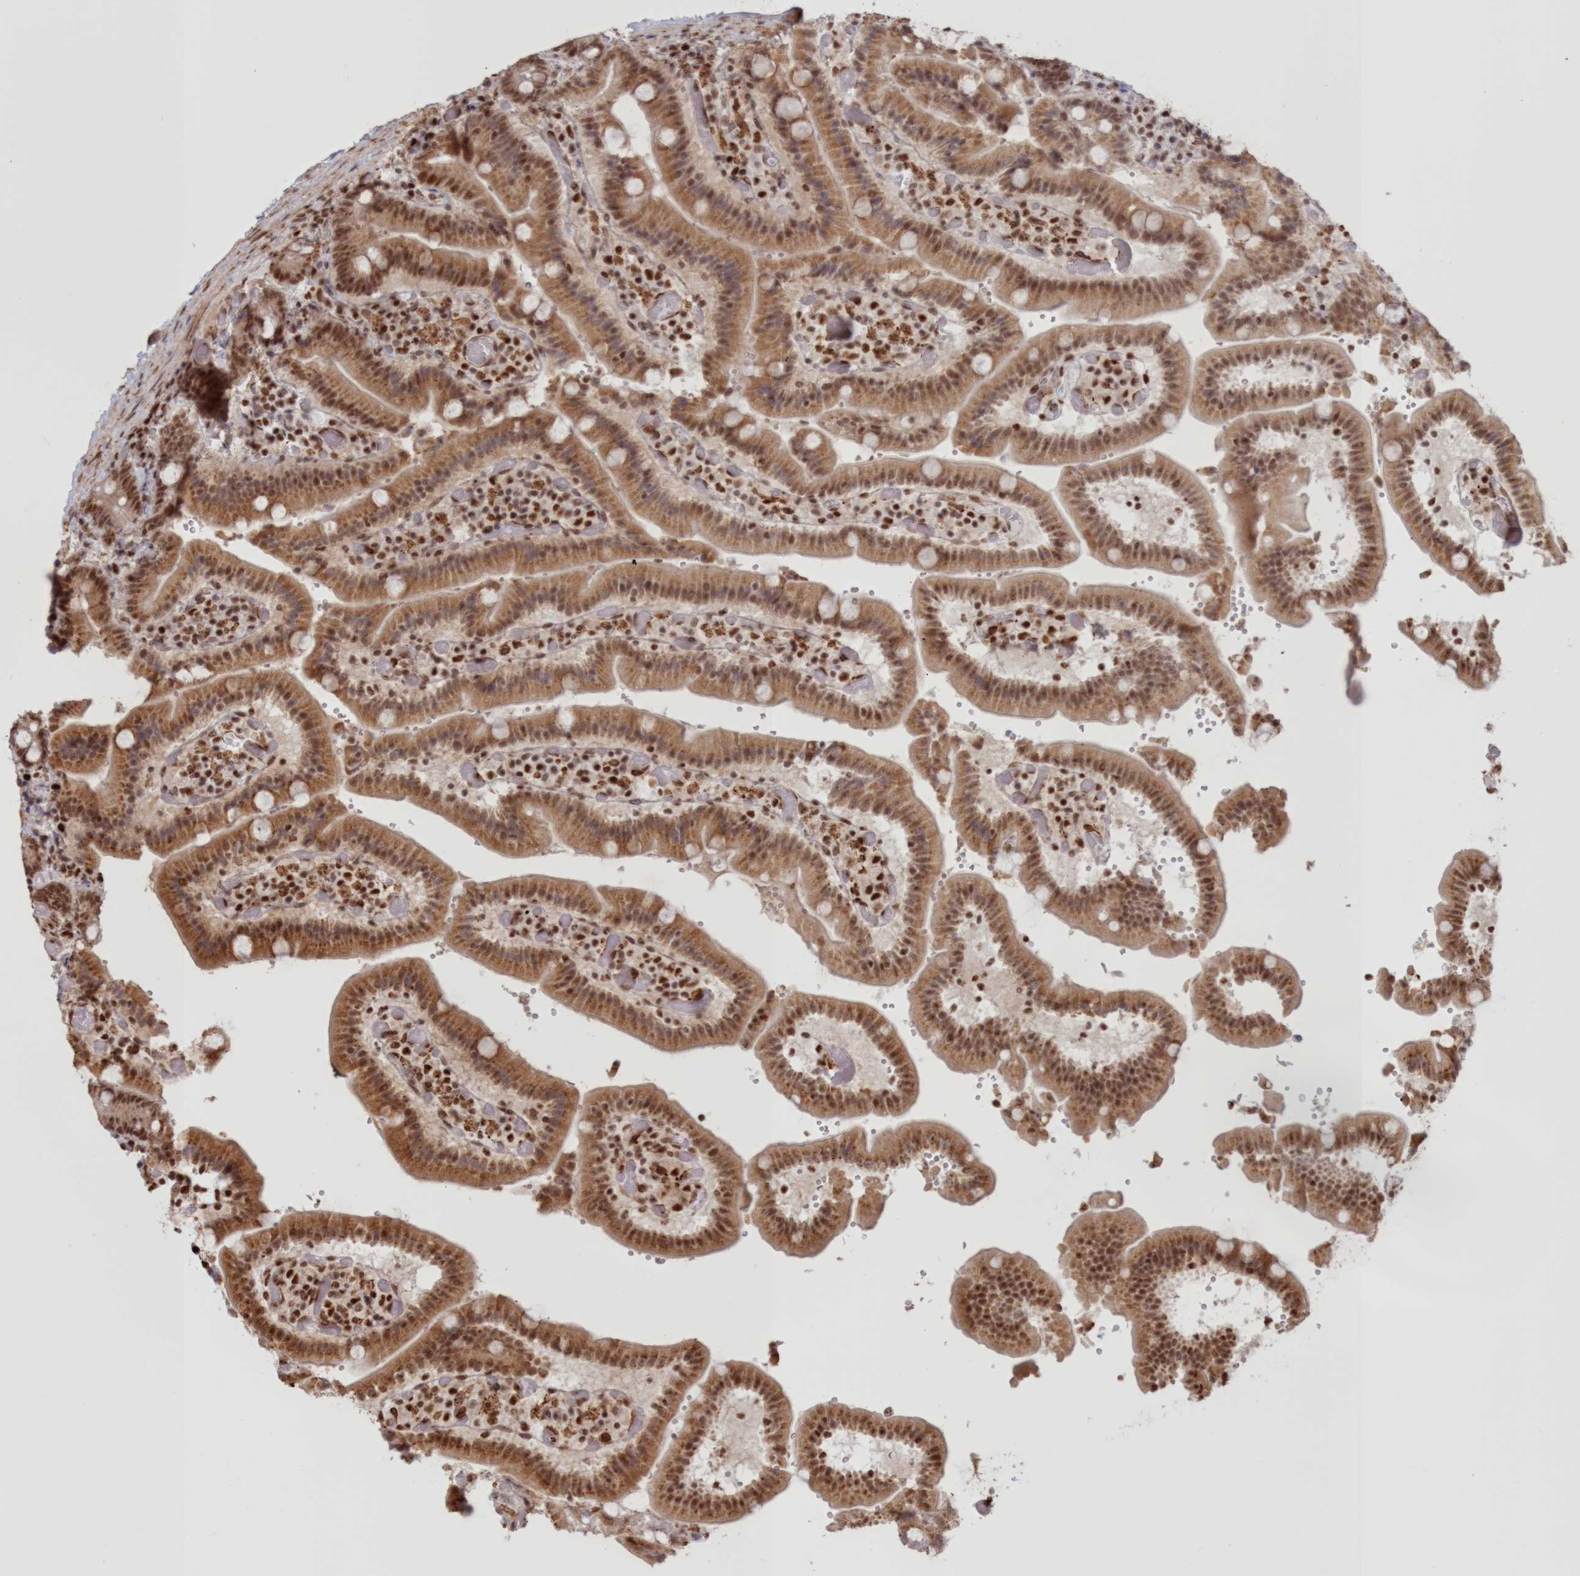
{"staining": {"intensity": "moderate", "quantity": ">75%", "location": "cytoplasmic/membranous,nuclear"}, "tissue": "duodenum", "cell_type": "Glandular cells", "image_type": "normal", "snomed": [{"axis": "morphology", "description": "Normal tissue, NOS"}, {"axis": "topography", "description": "Duodenum"}], "caption": "Protein staining exhibits moderate cytoplasmic/membranous,nuclear positivity in about >75% of glandular cells in benign duodenum.", "gene": "POLR2B", "patient": {"sex": "female", "age": 62}}